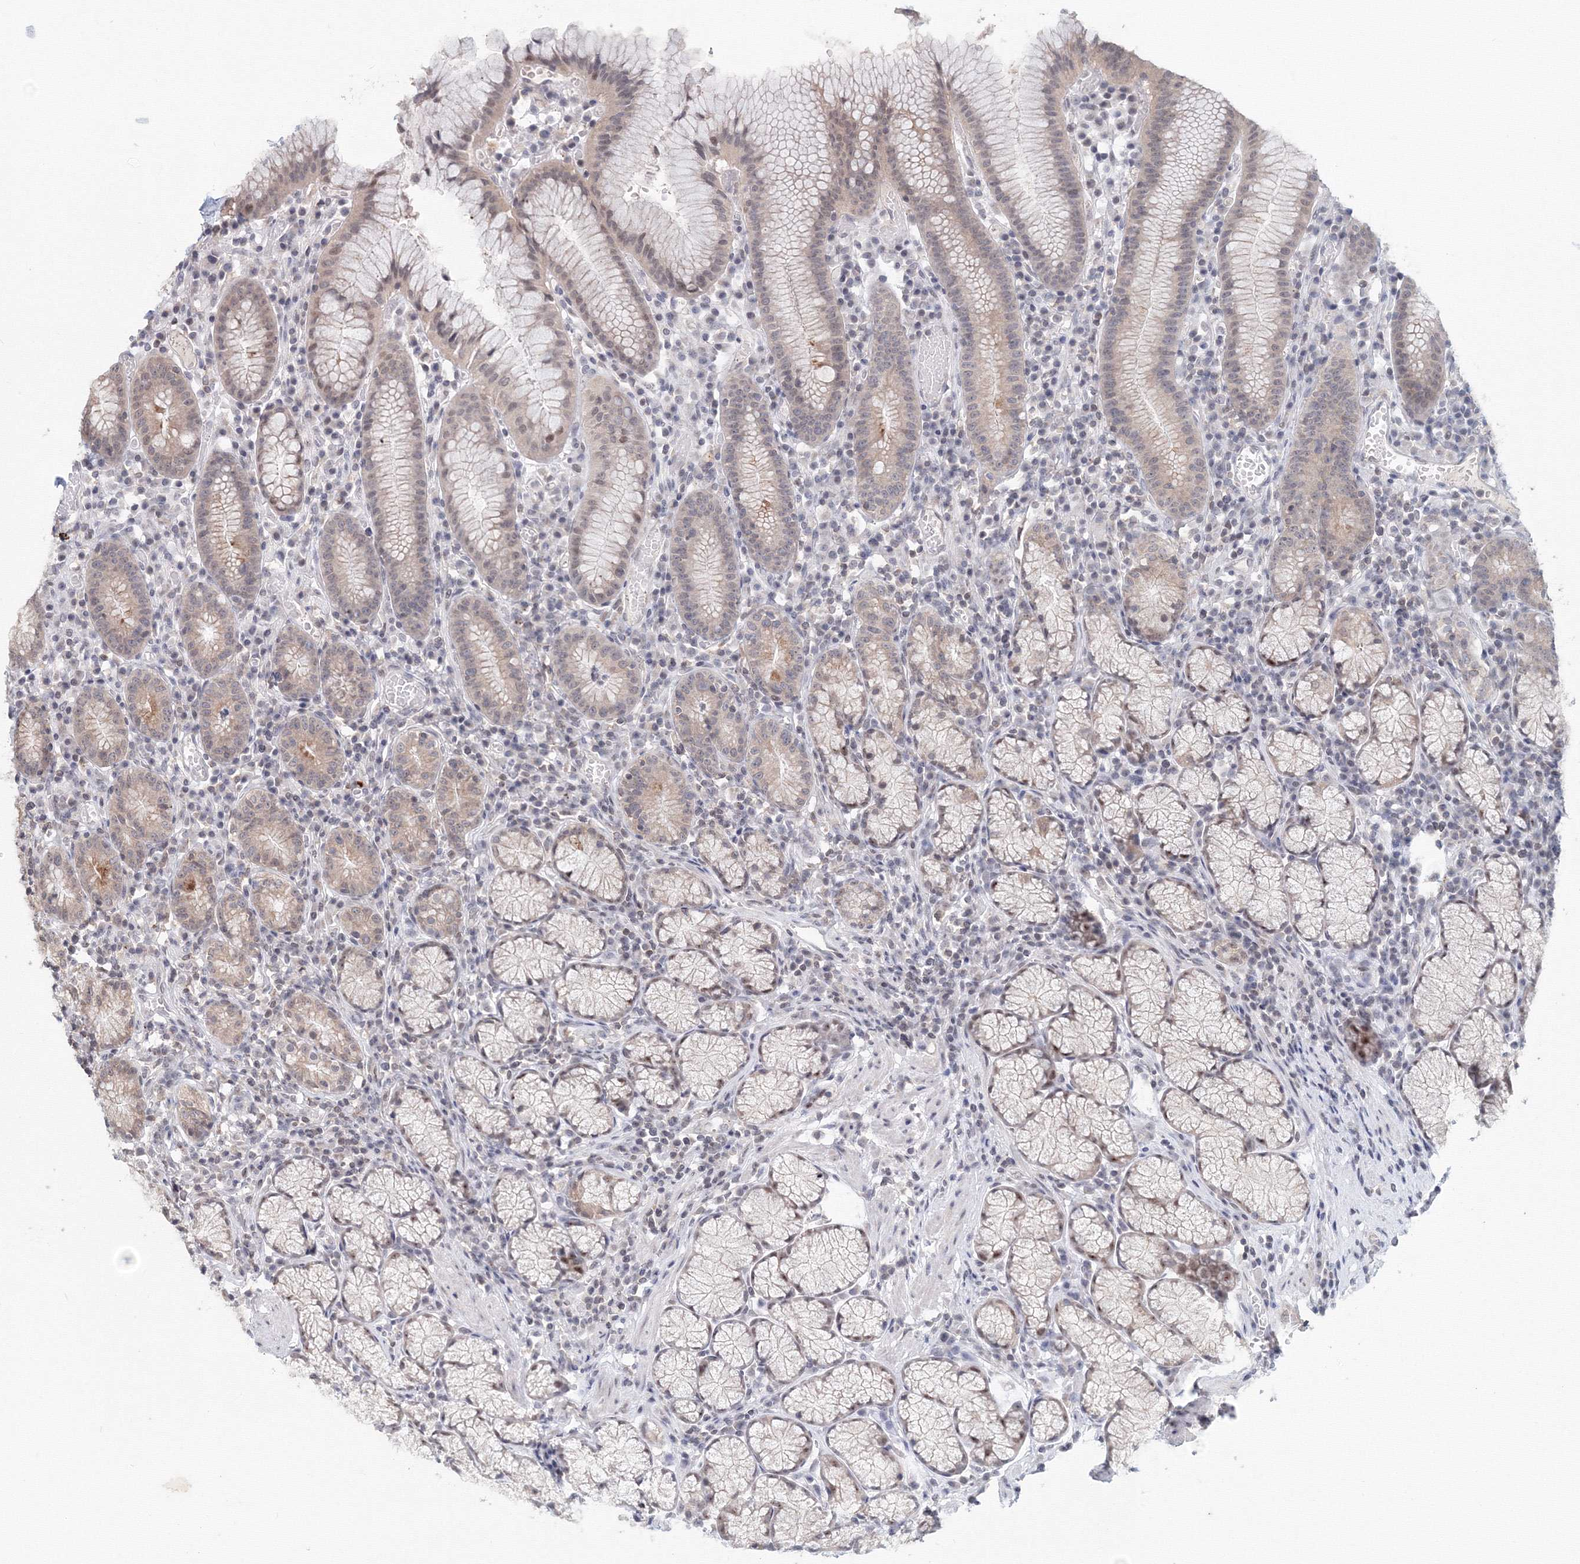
{"staining": {"intensity": "weak", "quantity": "25%-75%", "location": "cytoplasmic/membranous,nuclear"}, "tissue": "stomach", "cell_type": "Glandular cells", "image_type": "normal", "snomed": [{"axis": "morphology", "description": "Normal tissue, NOS"}, {"axis": "topography", "description": "Stomach"}], "caption": "The photomicrograph demonstrates immunohistochemical staining of benign stomach. There is weak cytoplasmic/membranous,nuclear staining is present in approximately 25%-75% of glandular cells.", "gene": "SLC7A7", "patient": {"sex": "male", "age": 55}}